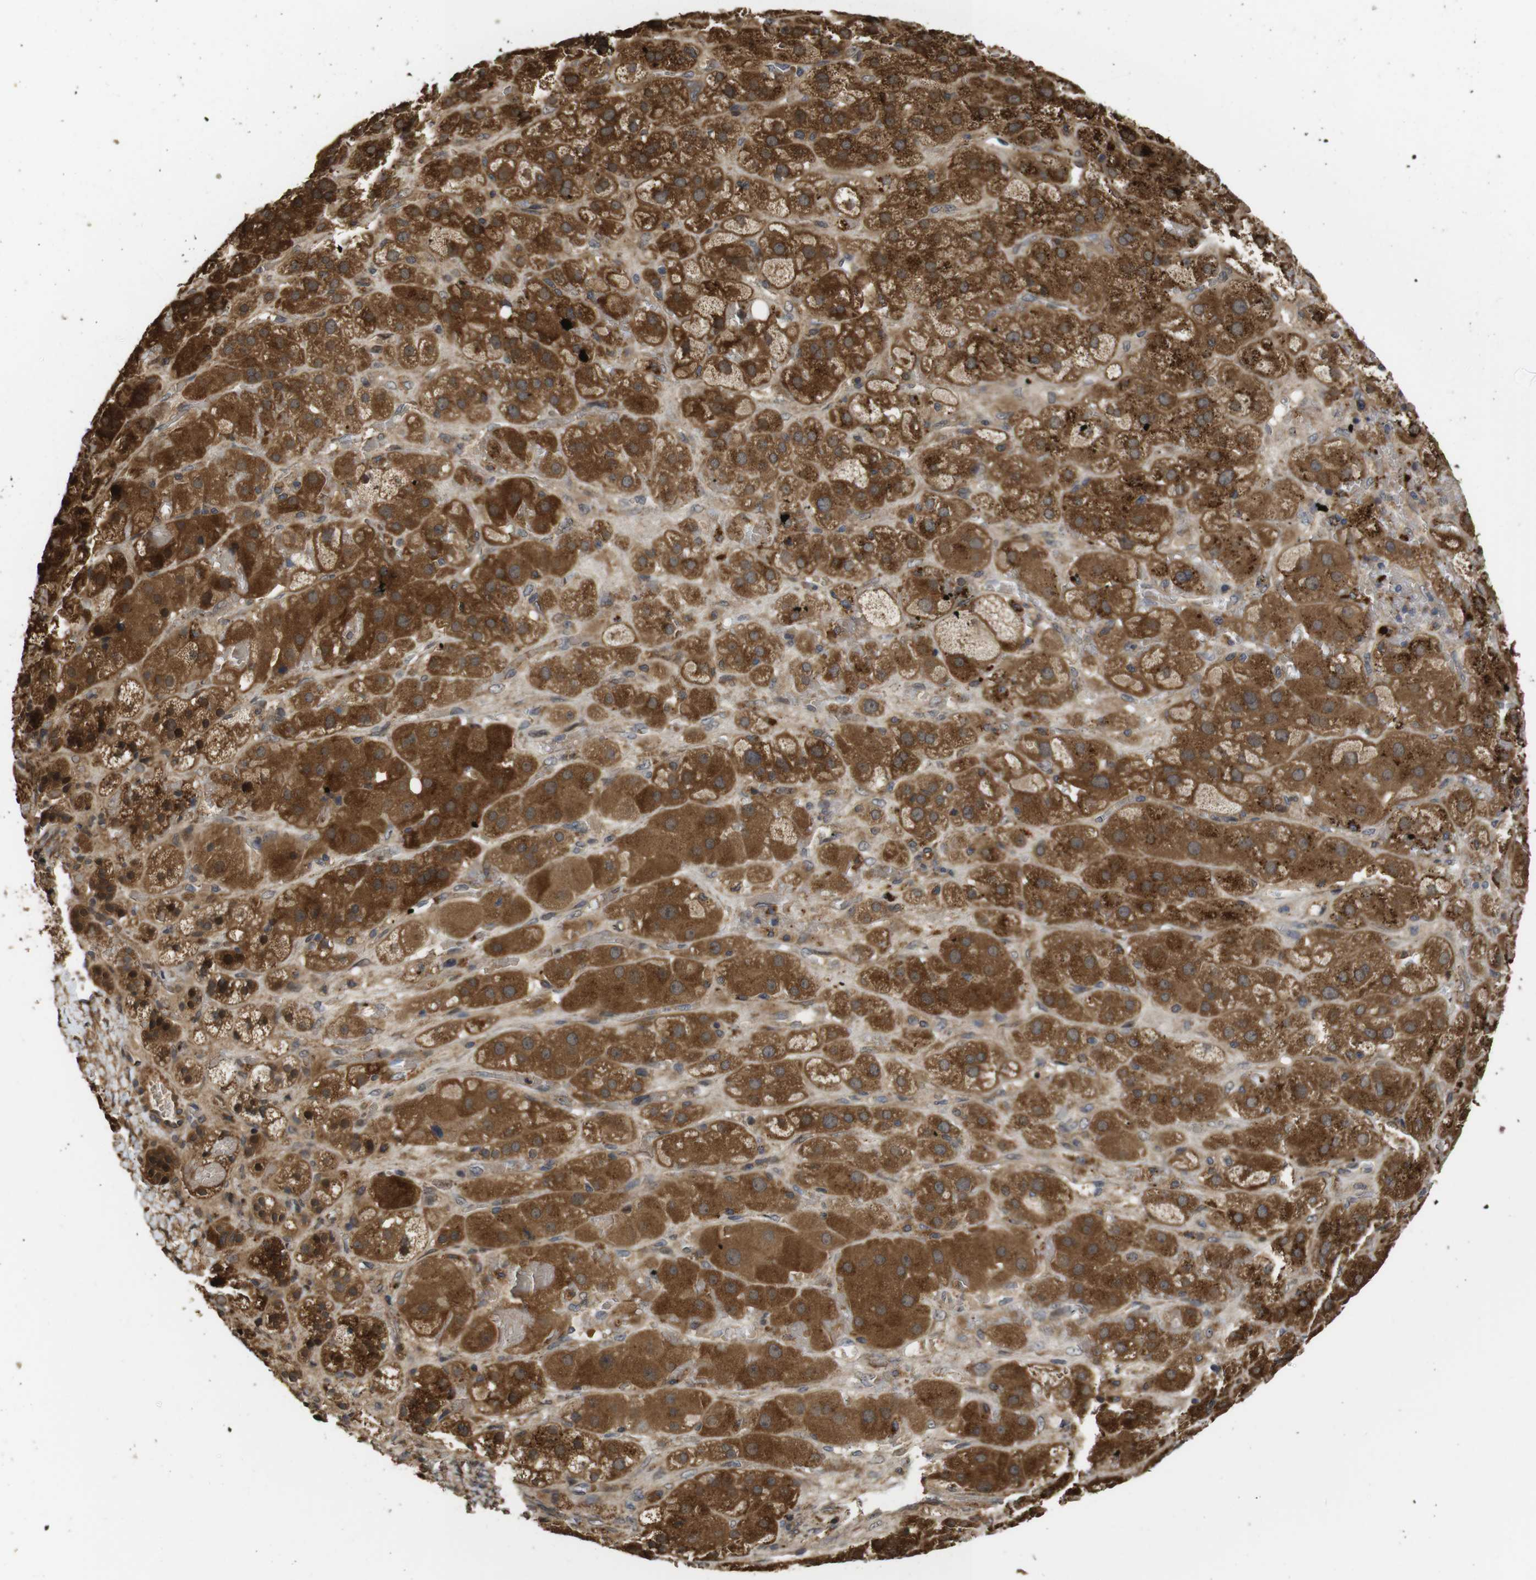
{"staining": {"intensity": "strong", "quantity": ">75%", "location": "cytoplasmic/membranous"}, "tissue": "adrenal gland", "cell_type": "Glandular cells", "image_type": "normal", "snomed": [{"axis": "morphology", "description": "Normal tissue, NOS"}, {"axis": "topography", "description": "Adrenal gland"}], "caption": "IHC (DAB) staining of normal human adrenal gland exhibits strong cytoplasmic/membranous protein positivity in about >75% of glandular cells.", "gene": "PTPN14", "patient": {"sex": "female", "age": 47}}